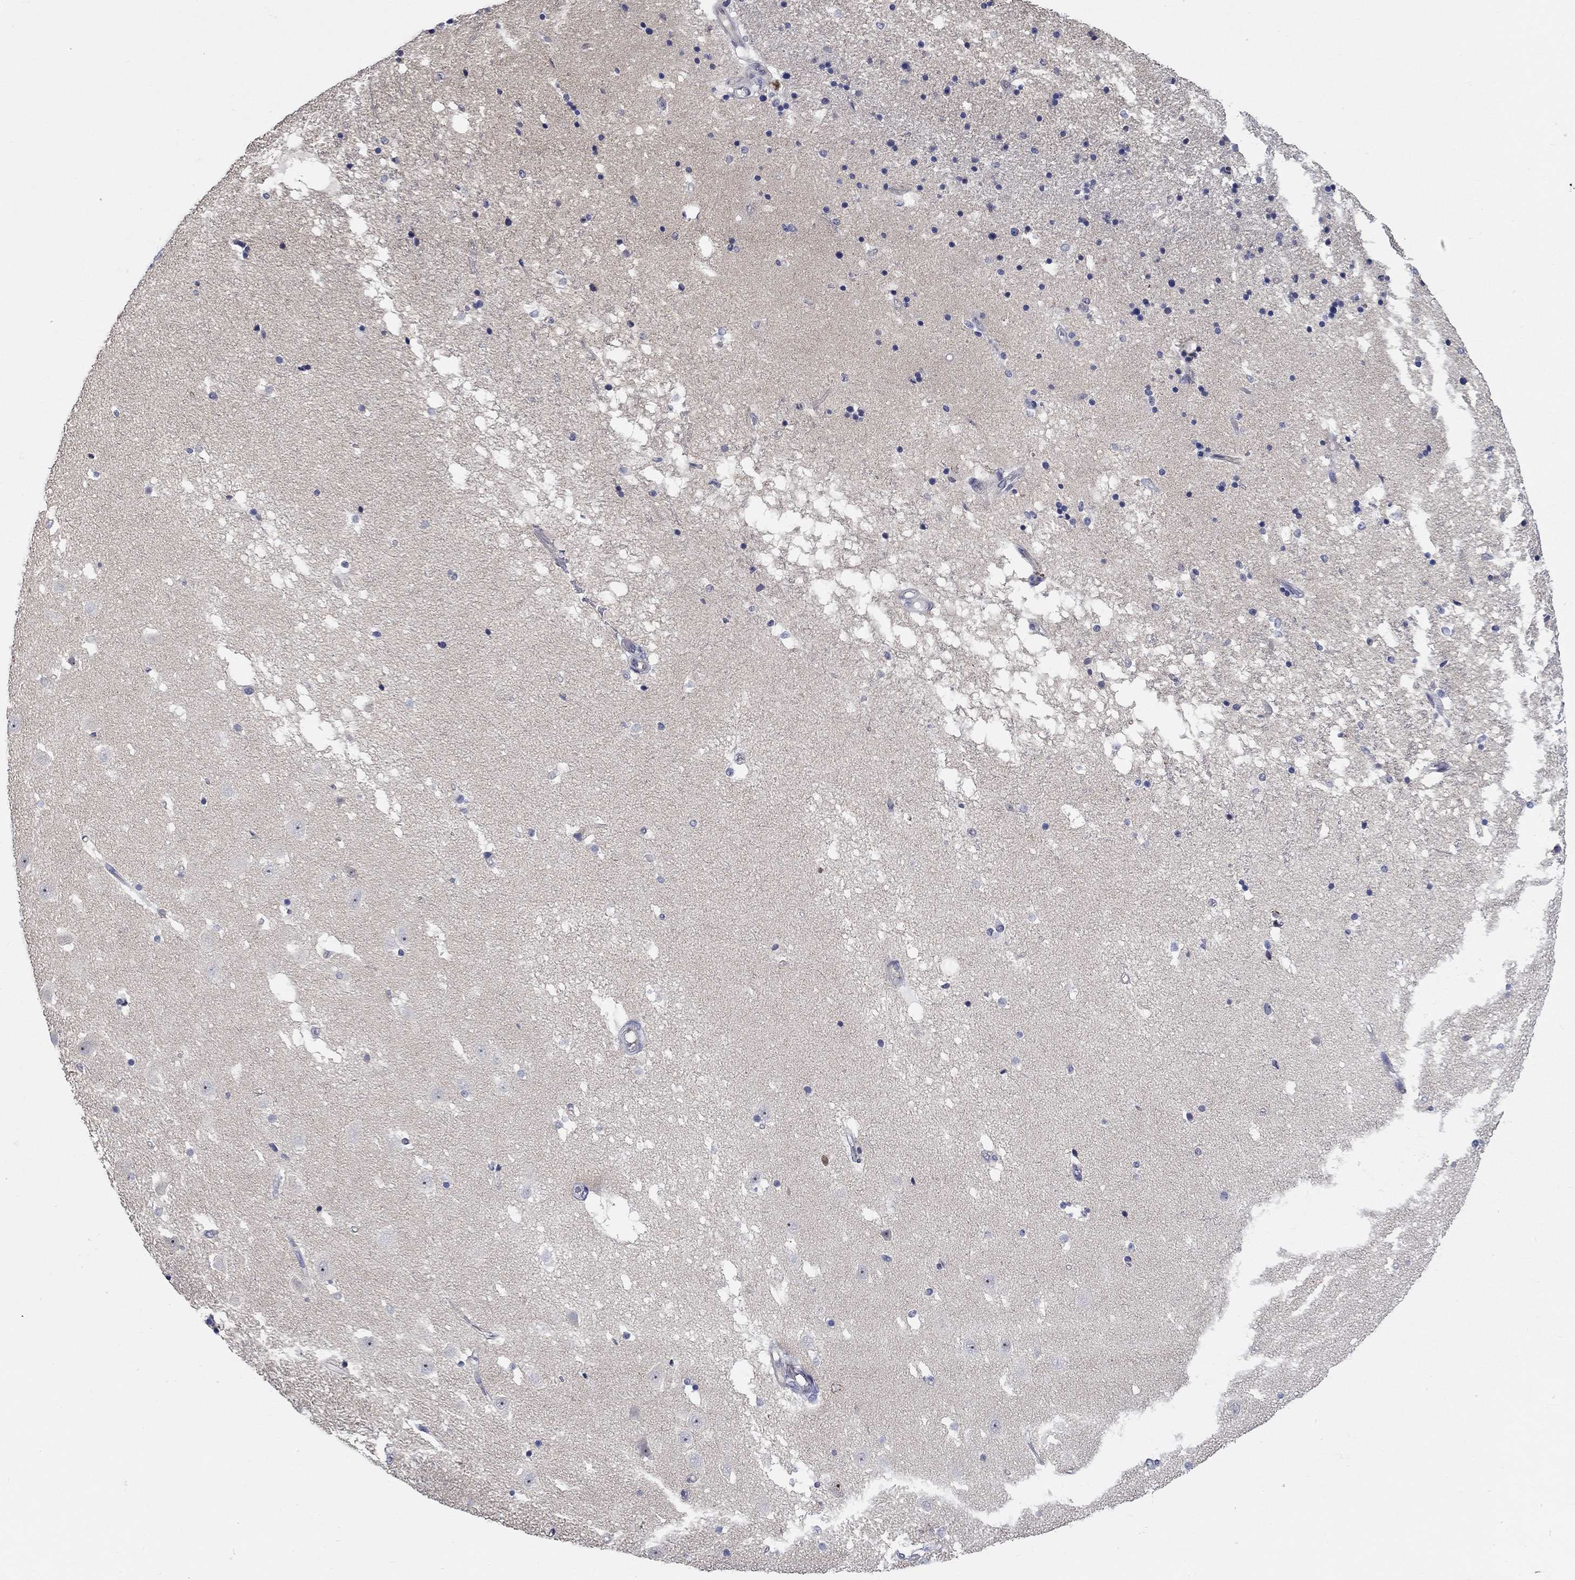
{"staining": {"intensity": "negative", "quantity": "none", "location": "none"}, "tissue": "hippocampus", "cell_type": "Glial cells", "image_type": "normal", "snomed": [{"axis": "morphology", "description": "Normal tissue, NOS"}, {"axis": "topography", "description": "Hippocampus"}], "caption": "Hippocampus stained for a protein using IHC shows no expression glial cells.", "gene": "SMIM18", "patient": {"sex": "male", "age": 49}}